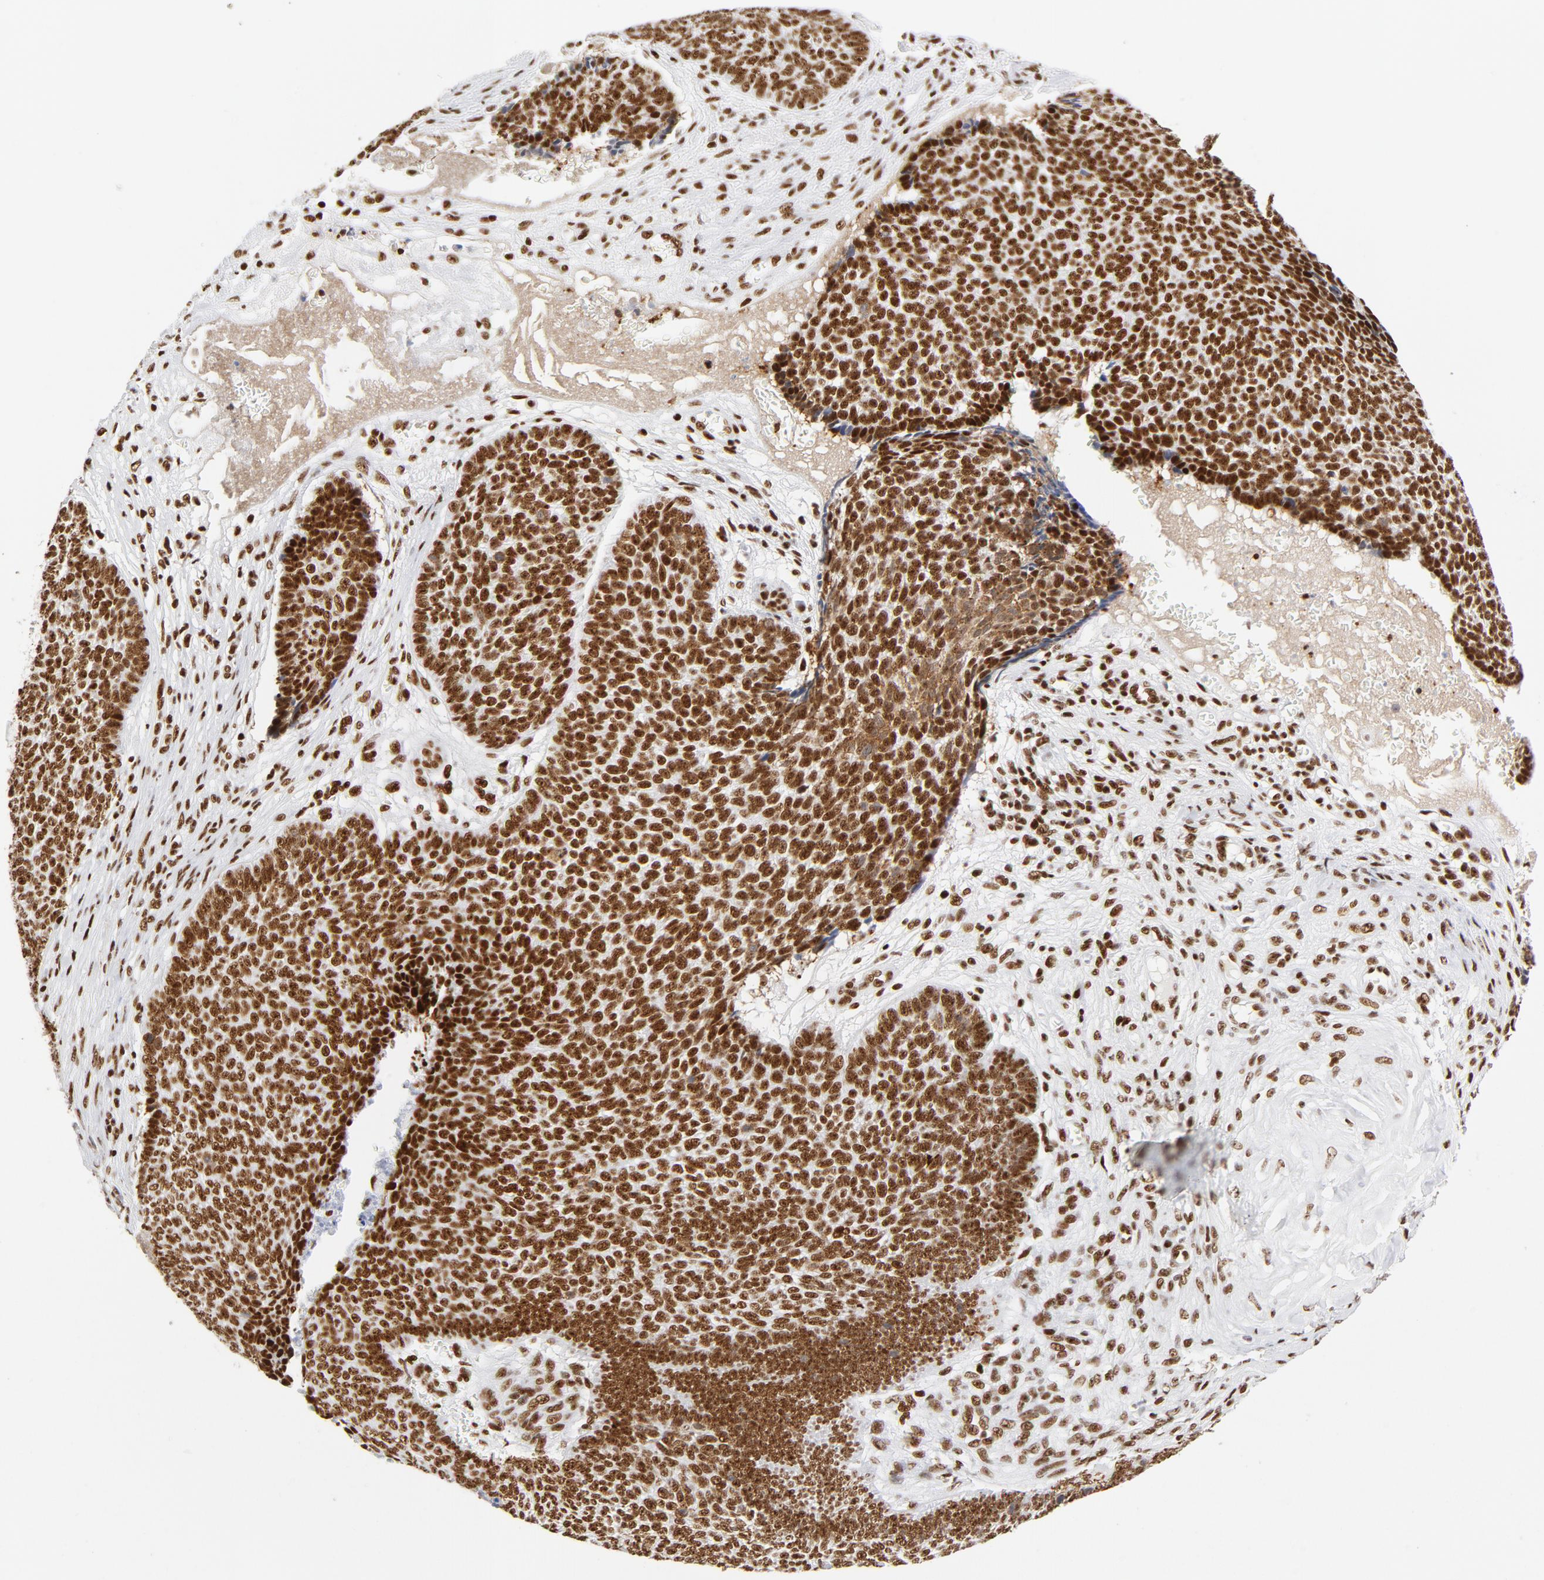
{"staining": {"intensity": "strong", "quantity": ">75%", "location": "nuclear"}, "tissue": "skin cancer", "cell_type": "Tumor cells", "image_type": "cancer", "snomed": [{"axis": "morphology", "description": "Basal cell carcinoma"}, {"axis": "topography", "description": "Skin"}], "caption": "Basal cell carcinoma (skin) stained for a protein reveals strong nuclear positivity in tumor cells. (Stains: DAB in brown, nuclei in blue, Microscopy: brightfield microscopy at high magnification).", "gene": "XRCC5", "patient": {"sex": "male", "age": 84}}